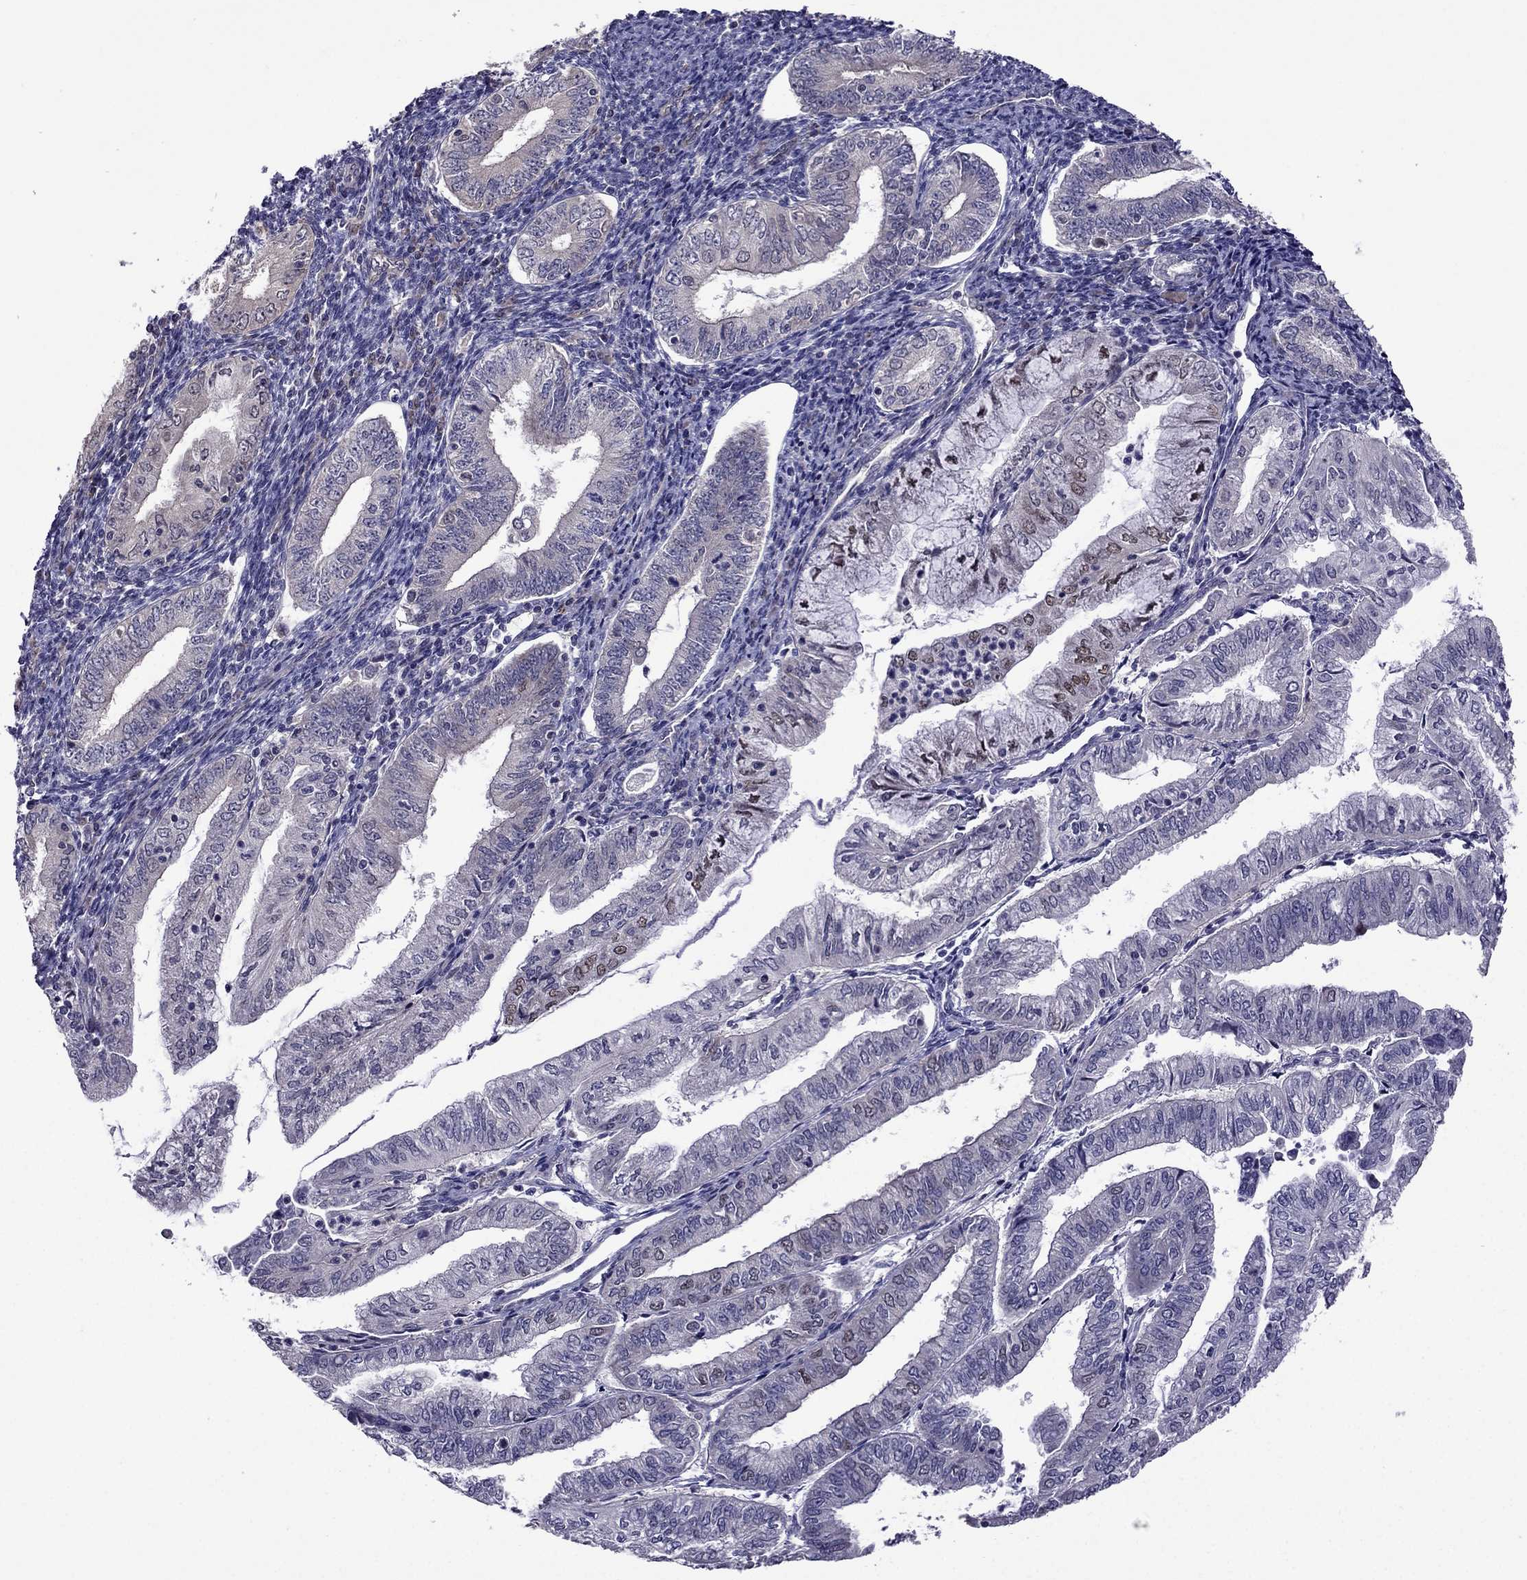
{"staining": {"intensity": "weak", "quantity": "<25%", "location": "nuclear"}, "tissue": "endometrial cancer", "cell_type": "Tumor cells", "image_type": "cancer", "snomed": [{"axis": "morphology", "description": "Adenocarcinoma, NOS"}, {"axis": "topography", "description": "Endometrium"}], "caption": "Tumor cells show no significant protein expression in endometrial adenocarcinoma.", "gene": "CDK5", "patient": {"sex": "female", "age": 55}}